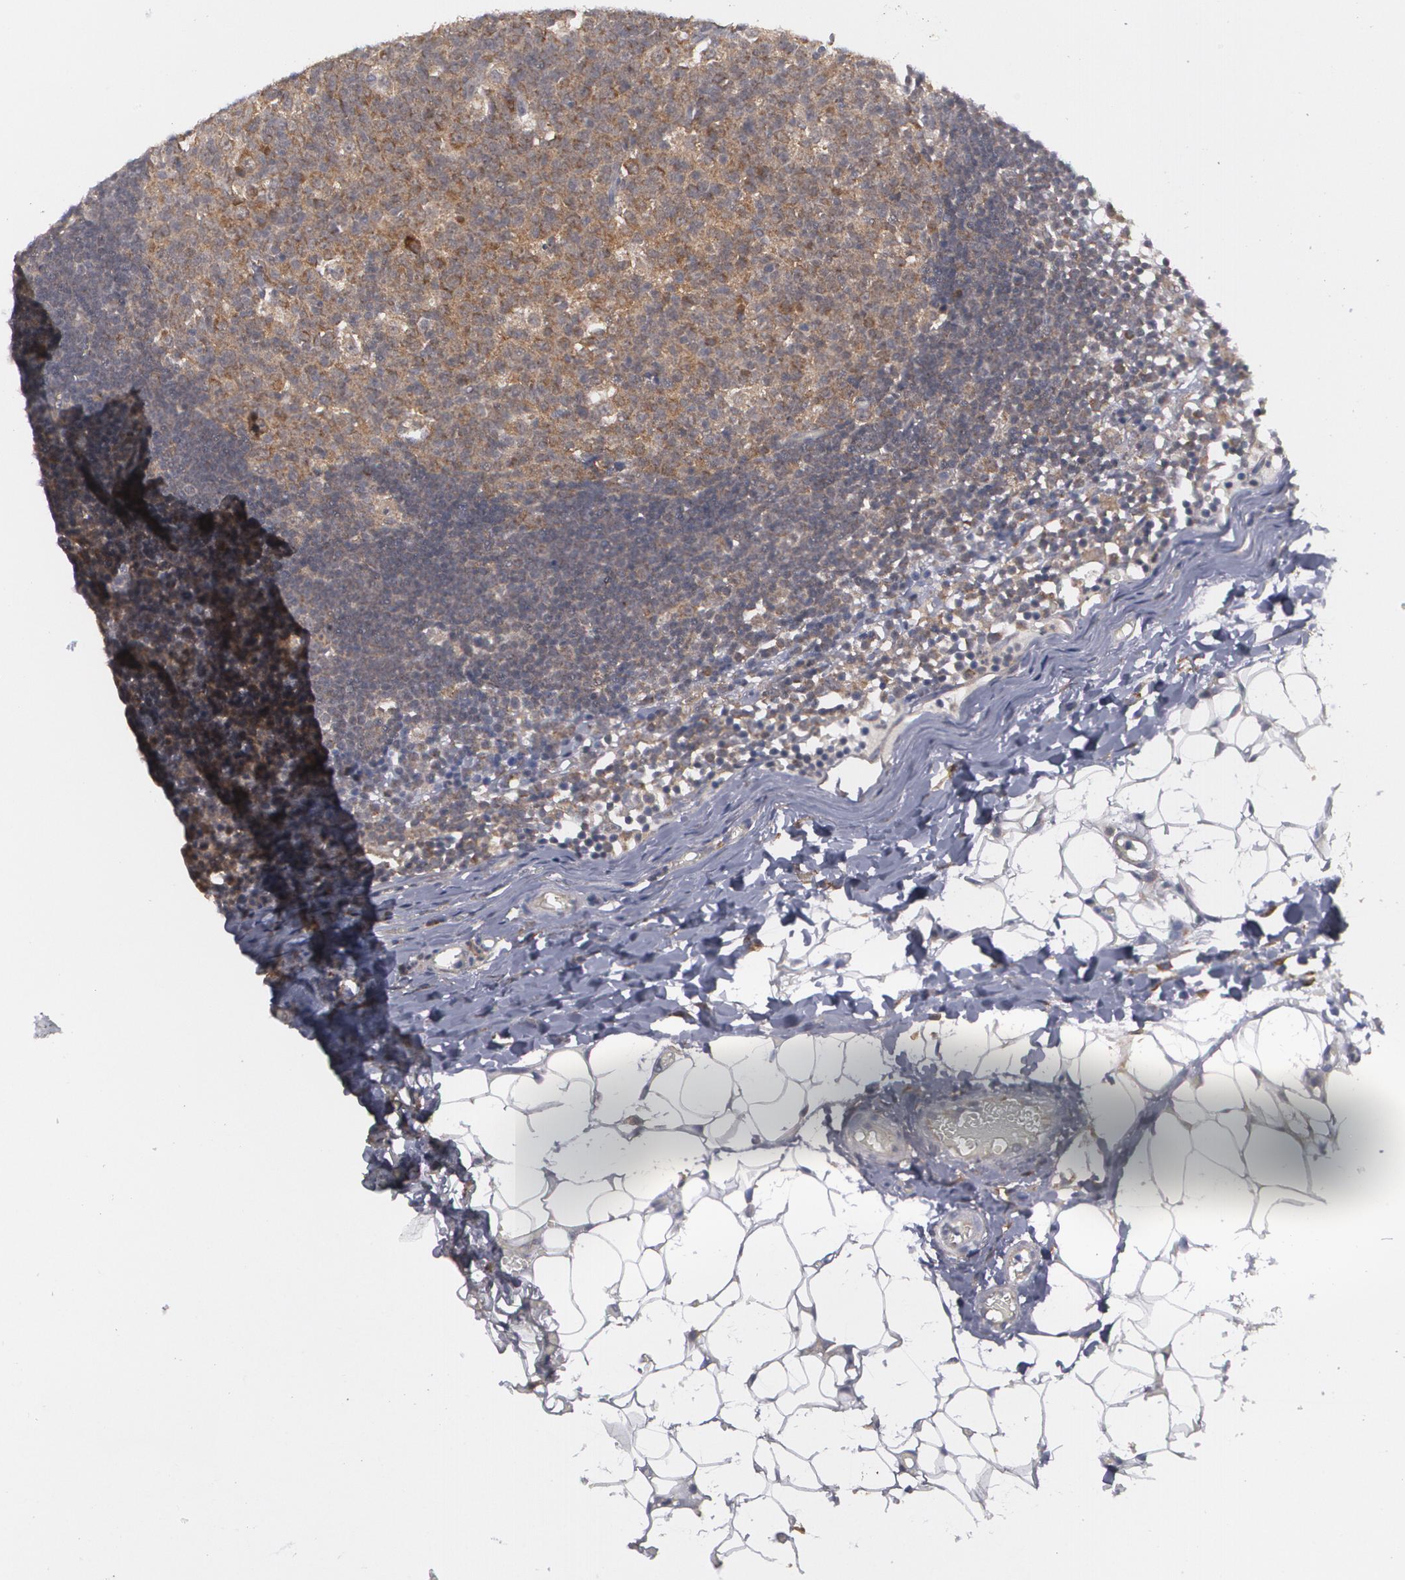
{"staining": {"intensity": "moderate", "quantity": ">75%", "location": "cytoplasmic/membranous"}, "tissue": "lymph node", "cell_type": "Germinal center cells", "image_type": "normal", "snomed": [{"axis": "morphology", "description": "Normal tissue, NOS"}, {"axis": "morphology", "description": "Inflammation, NOS"}, {"axis": "topography", "description": "Lymph node"}, {"axis": "topography", "description": "Salivary gland"}], "caption": "IHC of benign human lymph node displays medium levels of moderate cytoplasmic/membranous positivity in about >75% of germinal center cells. (IHC, brightfield microscopy, high magnification).", "gene": "BMP6", "patient": {"sex": "male", "age": 3}}